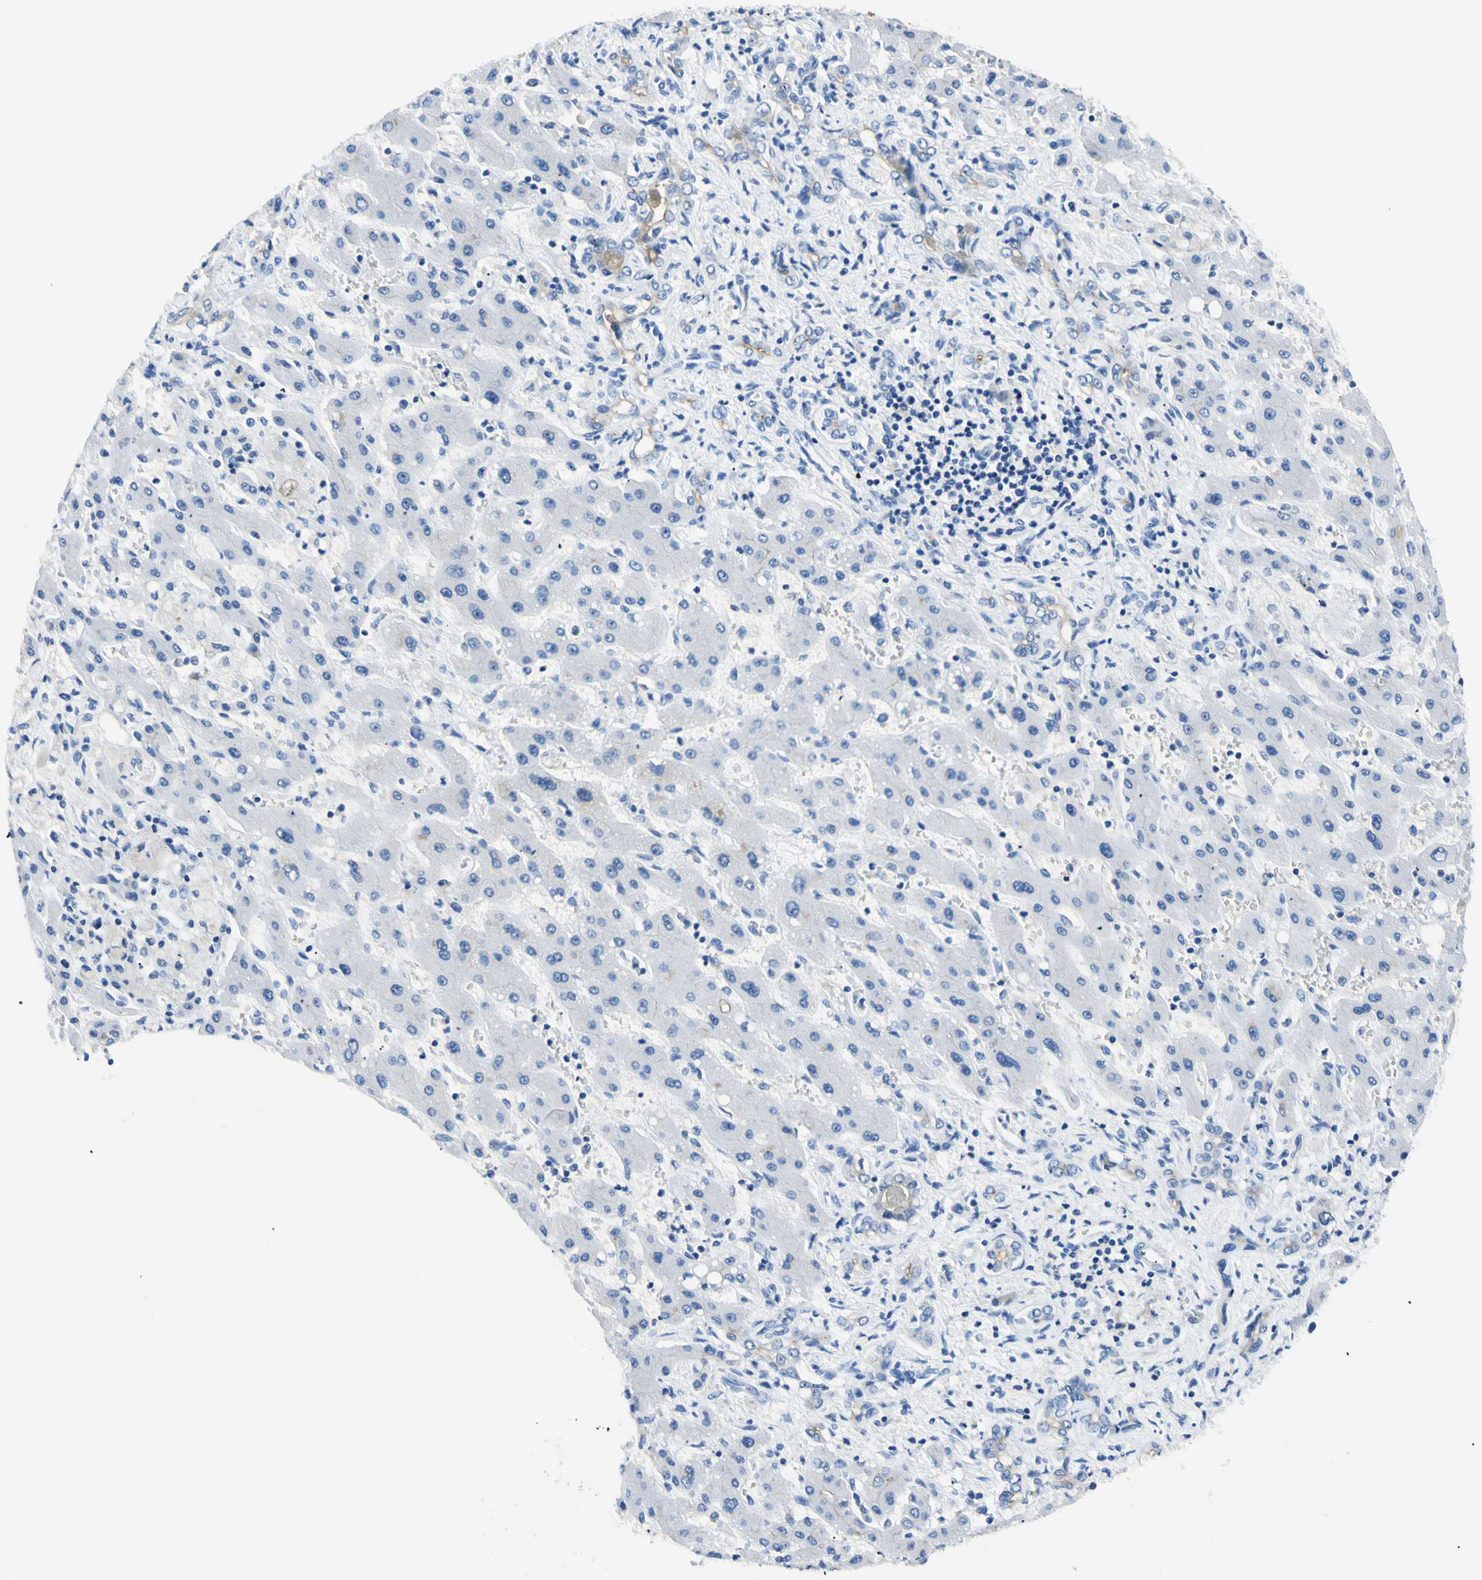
{"staining": {"intensity": "negative", "quantity": "none", "location": "none"}, "tissue": "liver cancer", "cell_type": "Tumor cells", "image_type": "cancer", "snomed": [{"axis": "morphology", "description": "Cholangiocarcinoma"}, {"axis": "topography", "description": "Liver"}], "caption": "The photomicrograph shows no staining of tumor cells in cholangiocarcinoma (liver). (DAB (3,3'-diaminobenzidine) immunohistochemistry, high magnification).", "gene": "HPCA", "patient": {"sex": "male", "age": 50}}